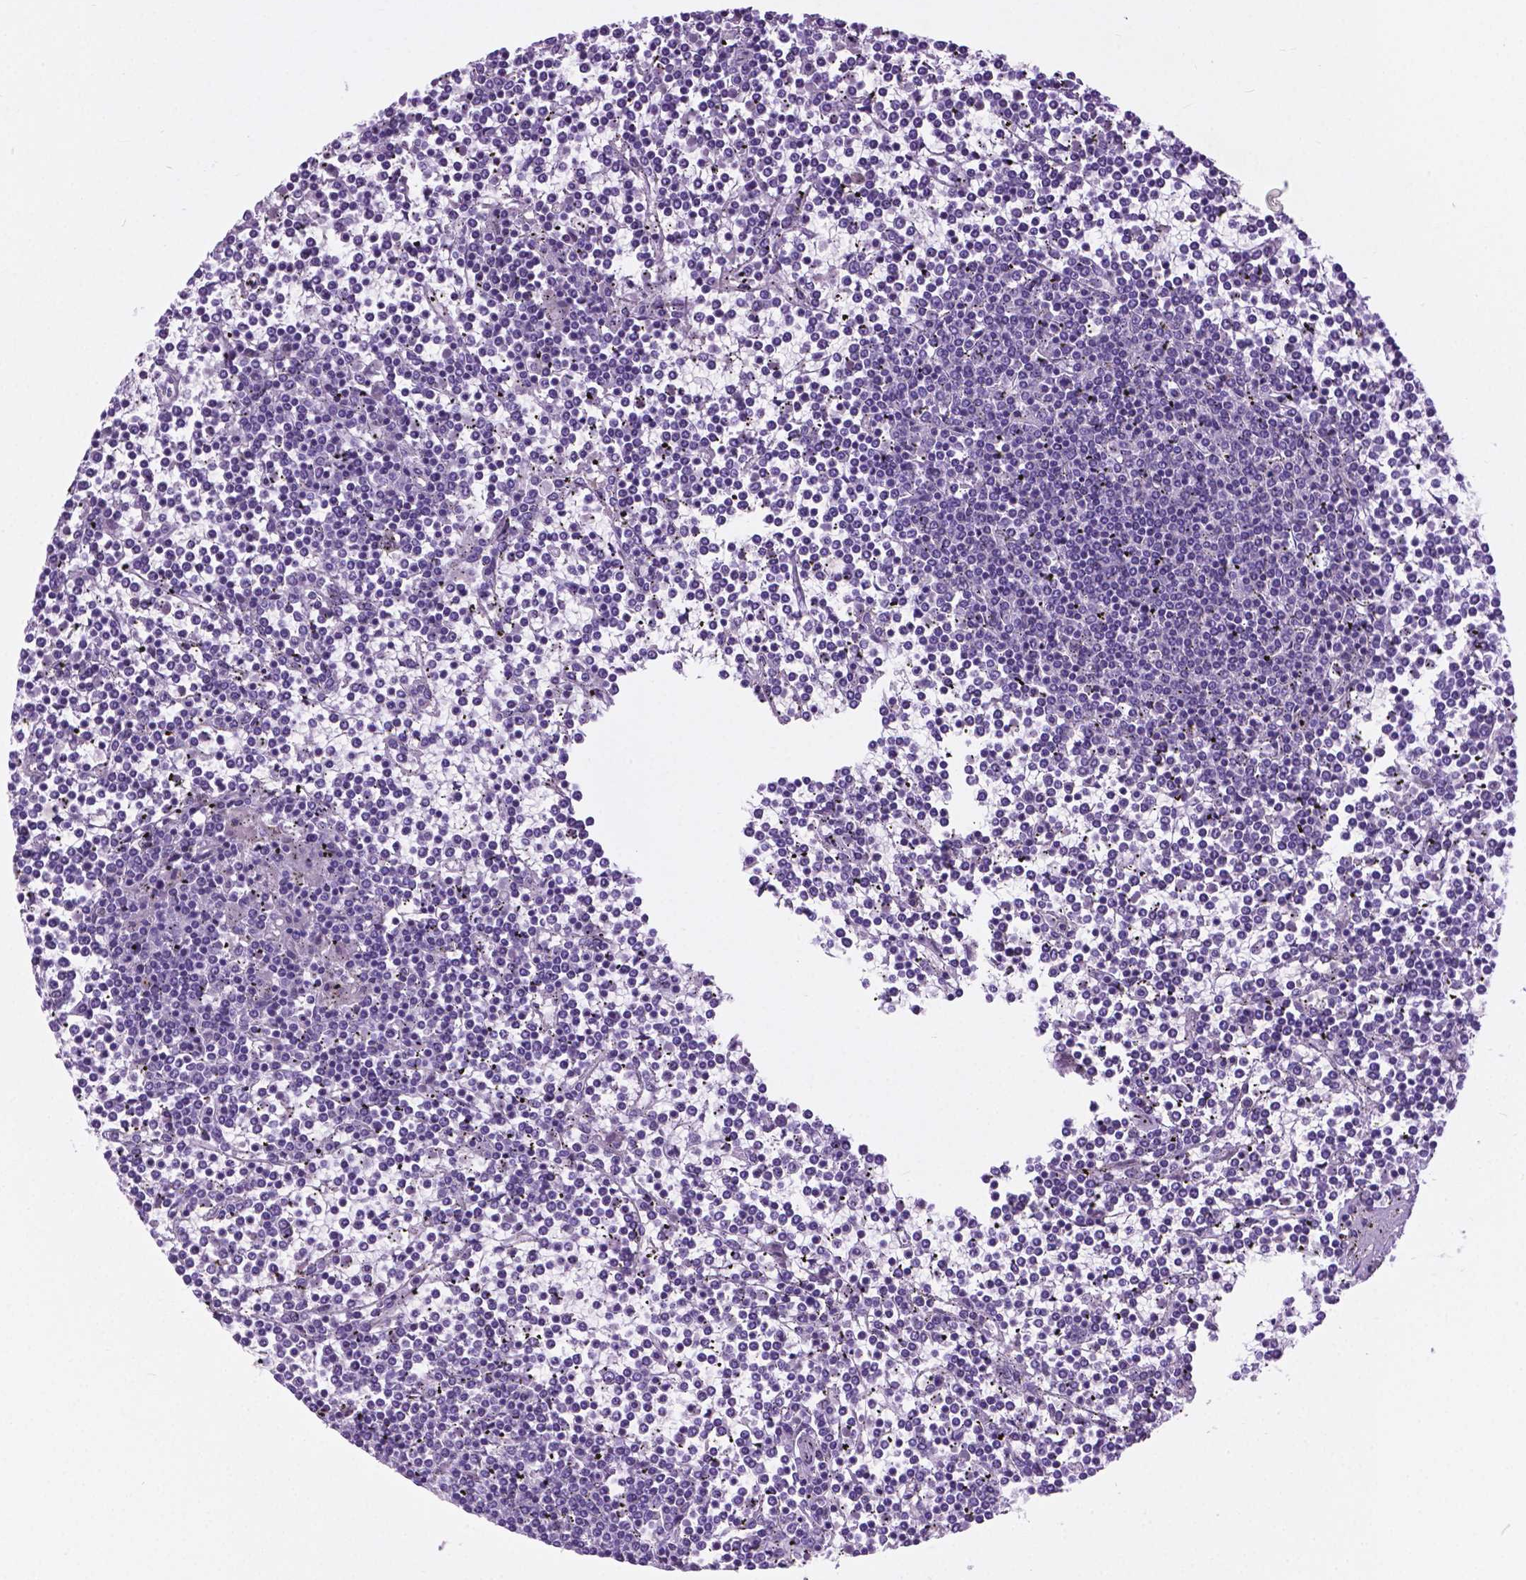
{"staining": {"intensity": "negative", "quantity": "none", "location": "none"}, "tissue": "lymphoma", "cell_type": "Tumor cells", "image_type": "cancer", "snomed": [{"axis": "morphology", "description": "Malignant lymphoma, non-Hodgkin's type, Low grade"}, {"axis": "topography", "description": "Spleen"}], "caption": "An image of lymphoma stained for a protein shows no brown staining in tumor cells. (DAB (3,3'-diaminobenzidine) immunohistochemistry (IHC) with hematoxylin counter stain).", "gene": "ARMS2", "patient": {"sex": "female", "age": 19}}